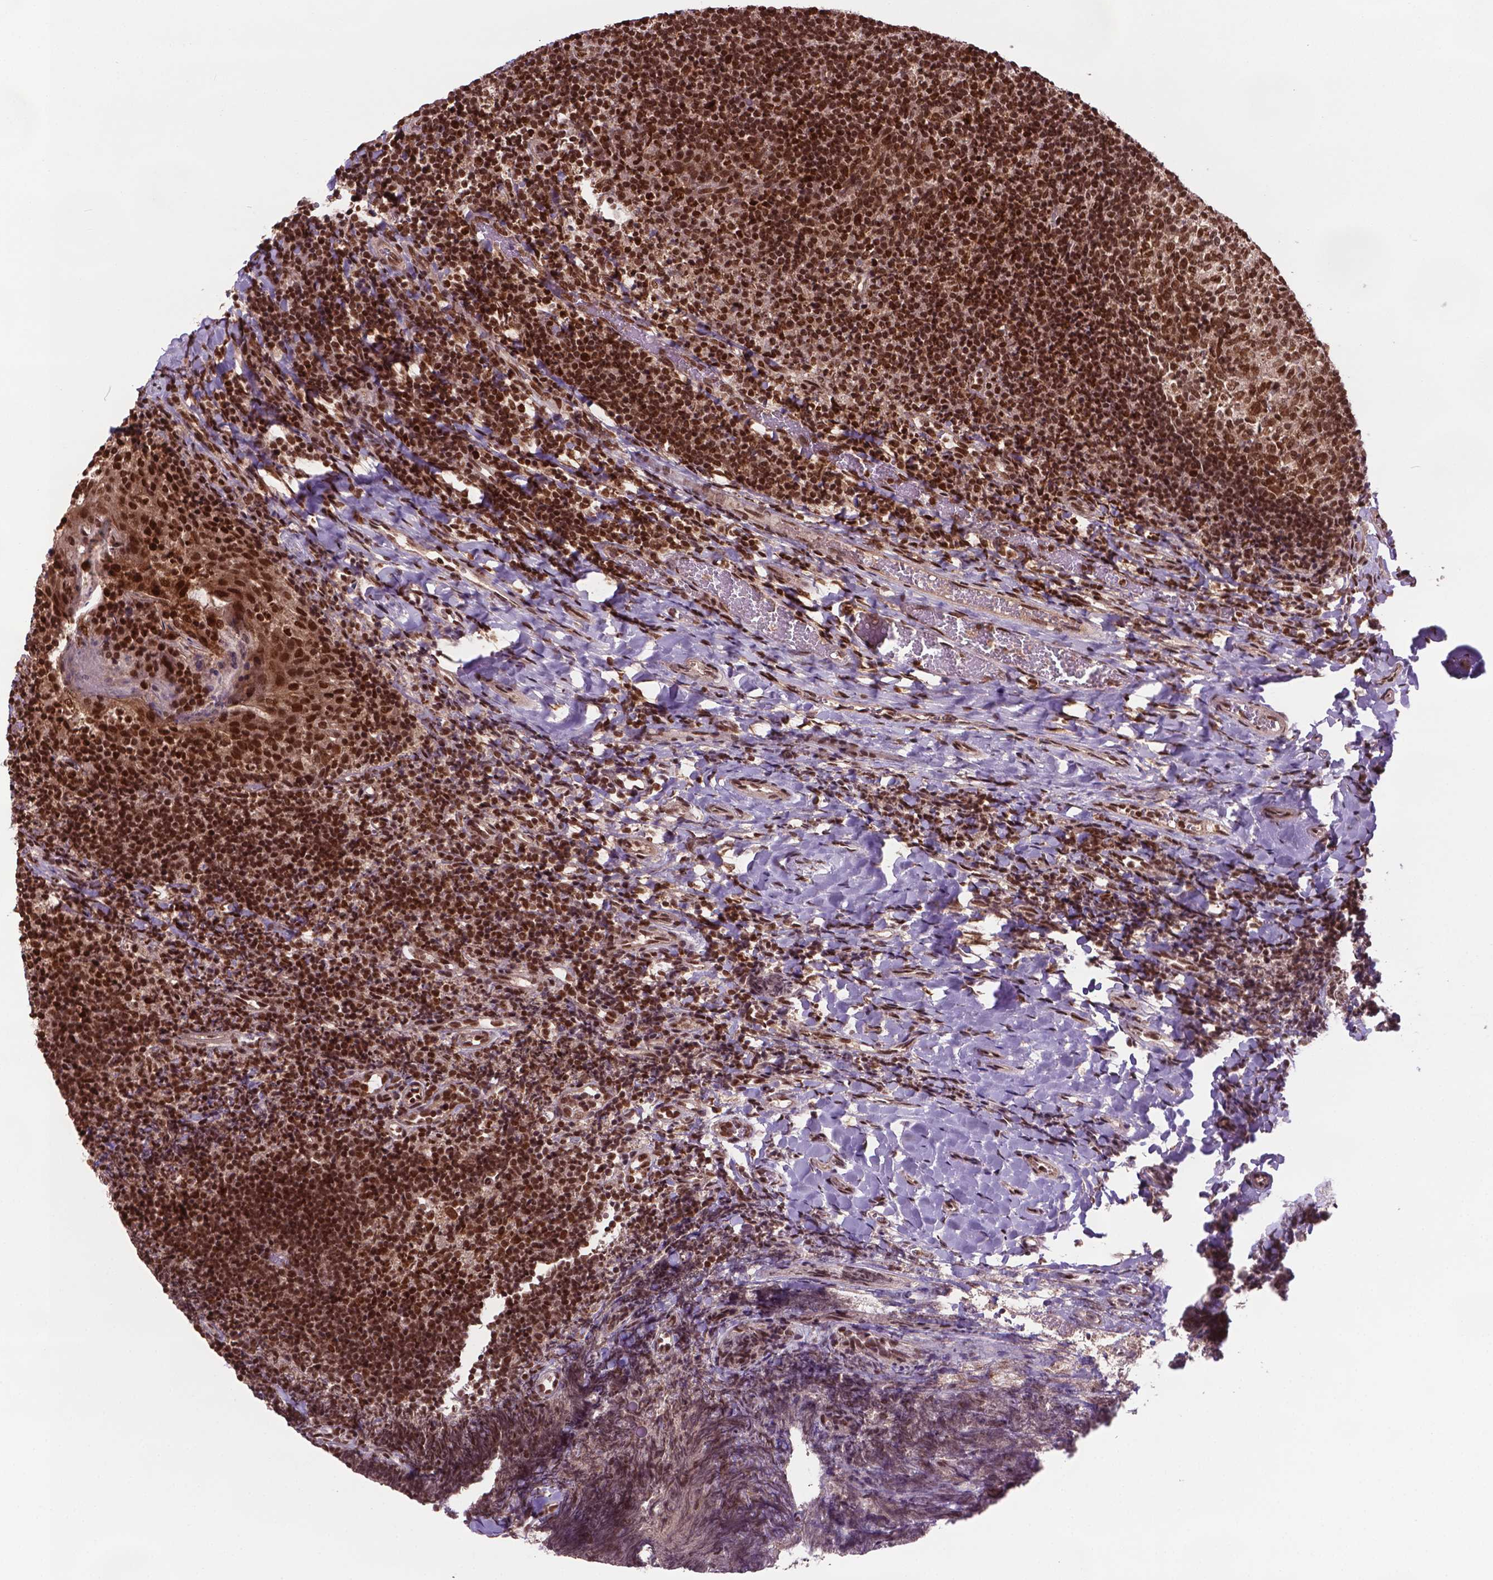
{"staining": {"intensity": "strong", "quantity": ">75%", "location": "nuclear"}, "tissue": "tonsil", "cell_type": "Germinal center cells", "image_type": "normal", "snomed": [{"axis": "morphology", "description": "Normal tissue, NOS"}, {"axis": "topography", "description": "Tonsil"}], "caption": "Immunohistochemical staining of benign human tonsil shows strong nuclear protein expression in about >75% of germinal center cells. Using DAB (3,3'-diaminobenzidine) (brown) and hematoxylin (blue) stains, captured at high magnification using brightfield microscopy.", "gene": "SIRT6", "patient": {"sex": "female", "age": 10}}